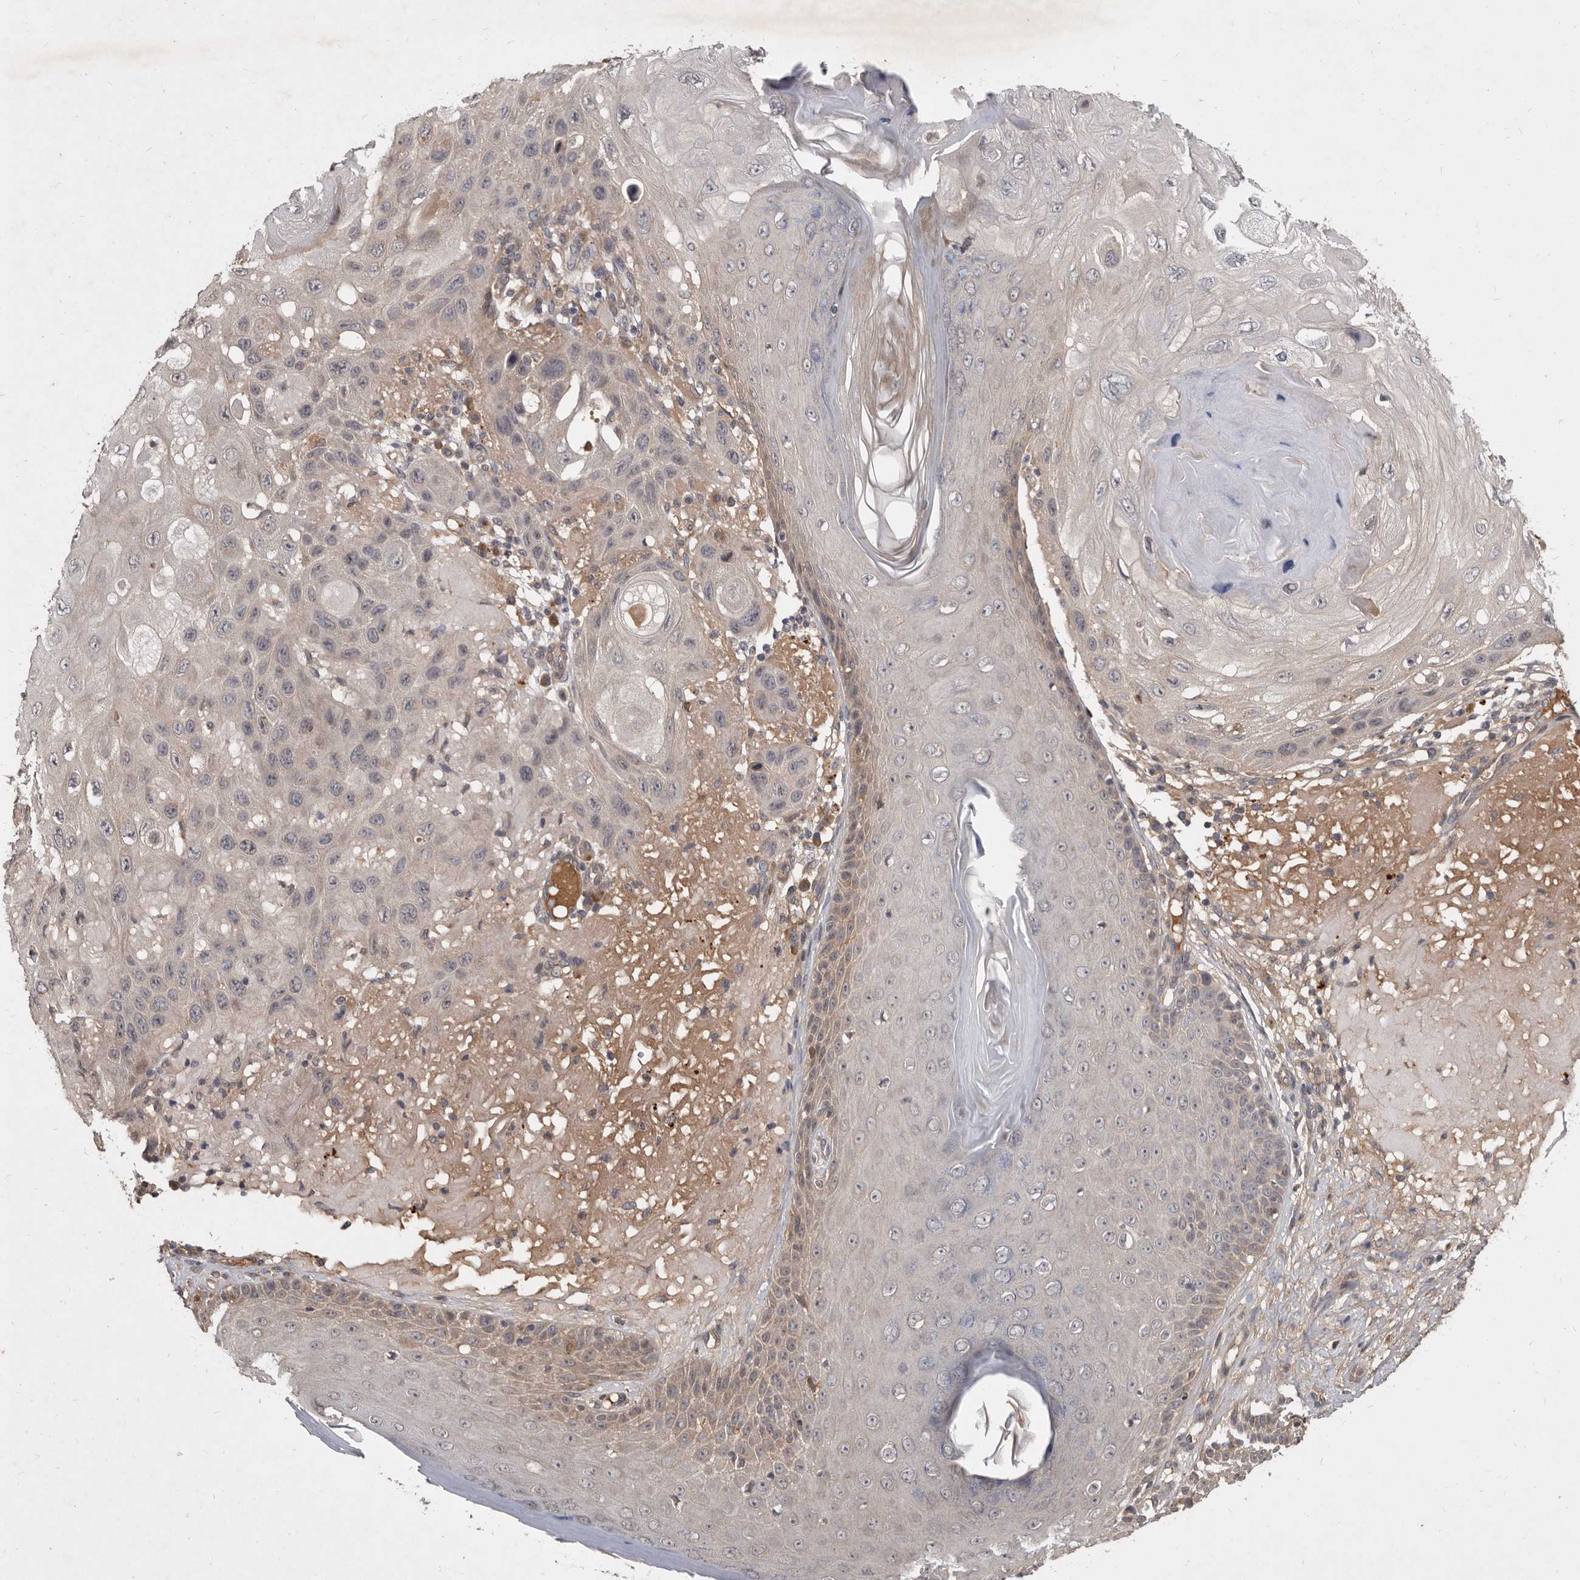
{"staining": {"intensity": "weak", "quantity": "<25%", "location": "cytoplasmic/membranous"}, "tissue": "skin cancer", "cell_type": "Tumor cells", "image_type": "cancer", "snomed": [{"axis": "morphology", "description": "Normal tissue, NOS"}, {"axis": "morphology", "description": "Squamous cell carcinoma, NOS"}, {"axis": "topography", "description": "Skin"}], "caption": "Immunohistochemistry (IHC) of skin cancer (squamous cell carcinoma) demonstrates no staining in tumor cells. (Stains: DAB immunohistochemistry with hematoxylin counter stain, Microscopy: brightfield microscopy at high magnification).", "gene": "DNAJC28", "patient": {"sex": "female", "age": 96}}